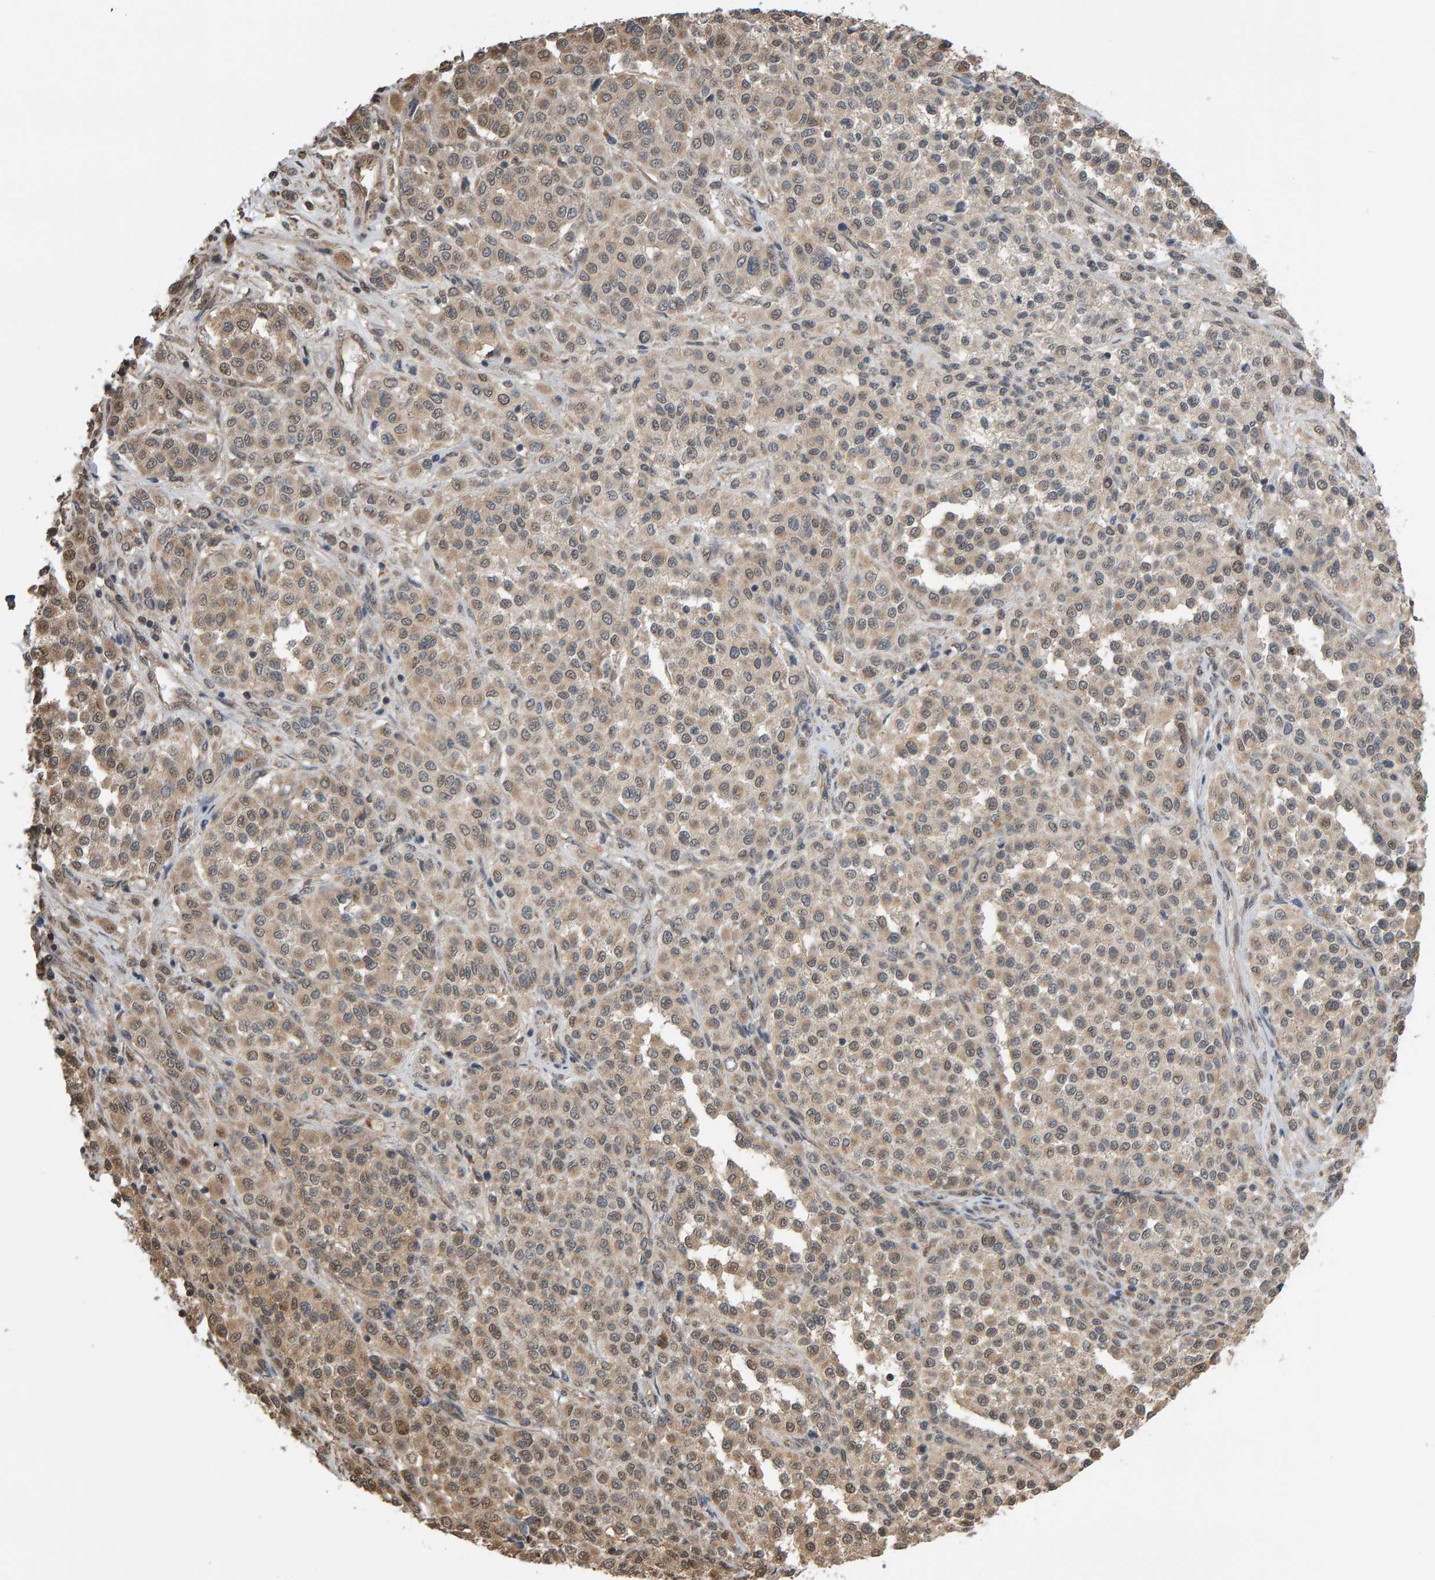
{"staining": {"intensity": "weak", "quantity": ">75%", "location": "cytoplasmic/membranous"}, "tissue": "melanoma", "cell_type": "Tumor cells", "image_type": "cancer", "snomed": [{"axis": "morphology", "description": "Malignant melanoma, Metastatic site"}, {"axis": "topography", "description": "Pancreas"}], "caption": "Immunohistochemistry of melanoma shows low levels of weak cytoplasmic/membranous staining in about >75% of tumor cells. (DAB = brown stain, brightfield microscopy at high magnification).", "gene": "COASY", "patient": {"sex": "female", "age": 30}}